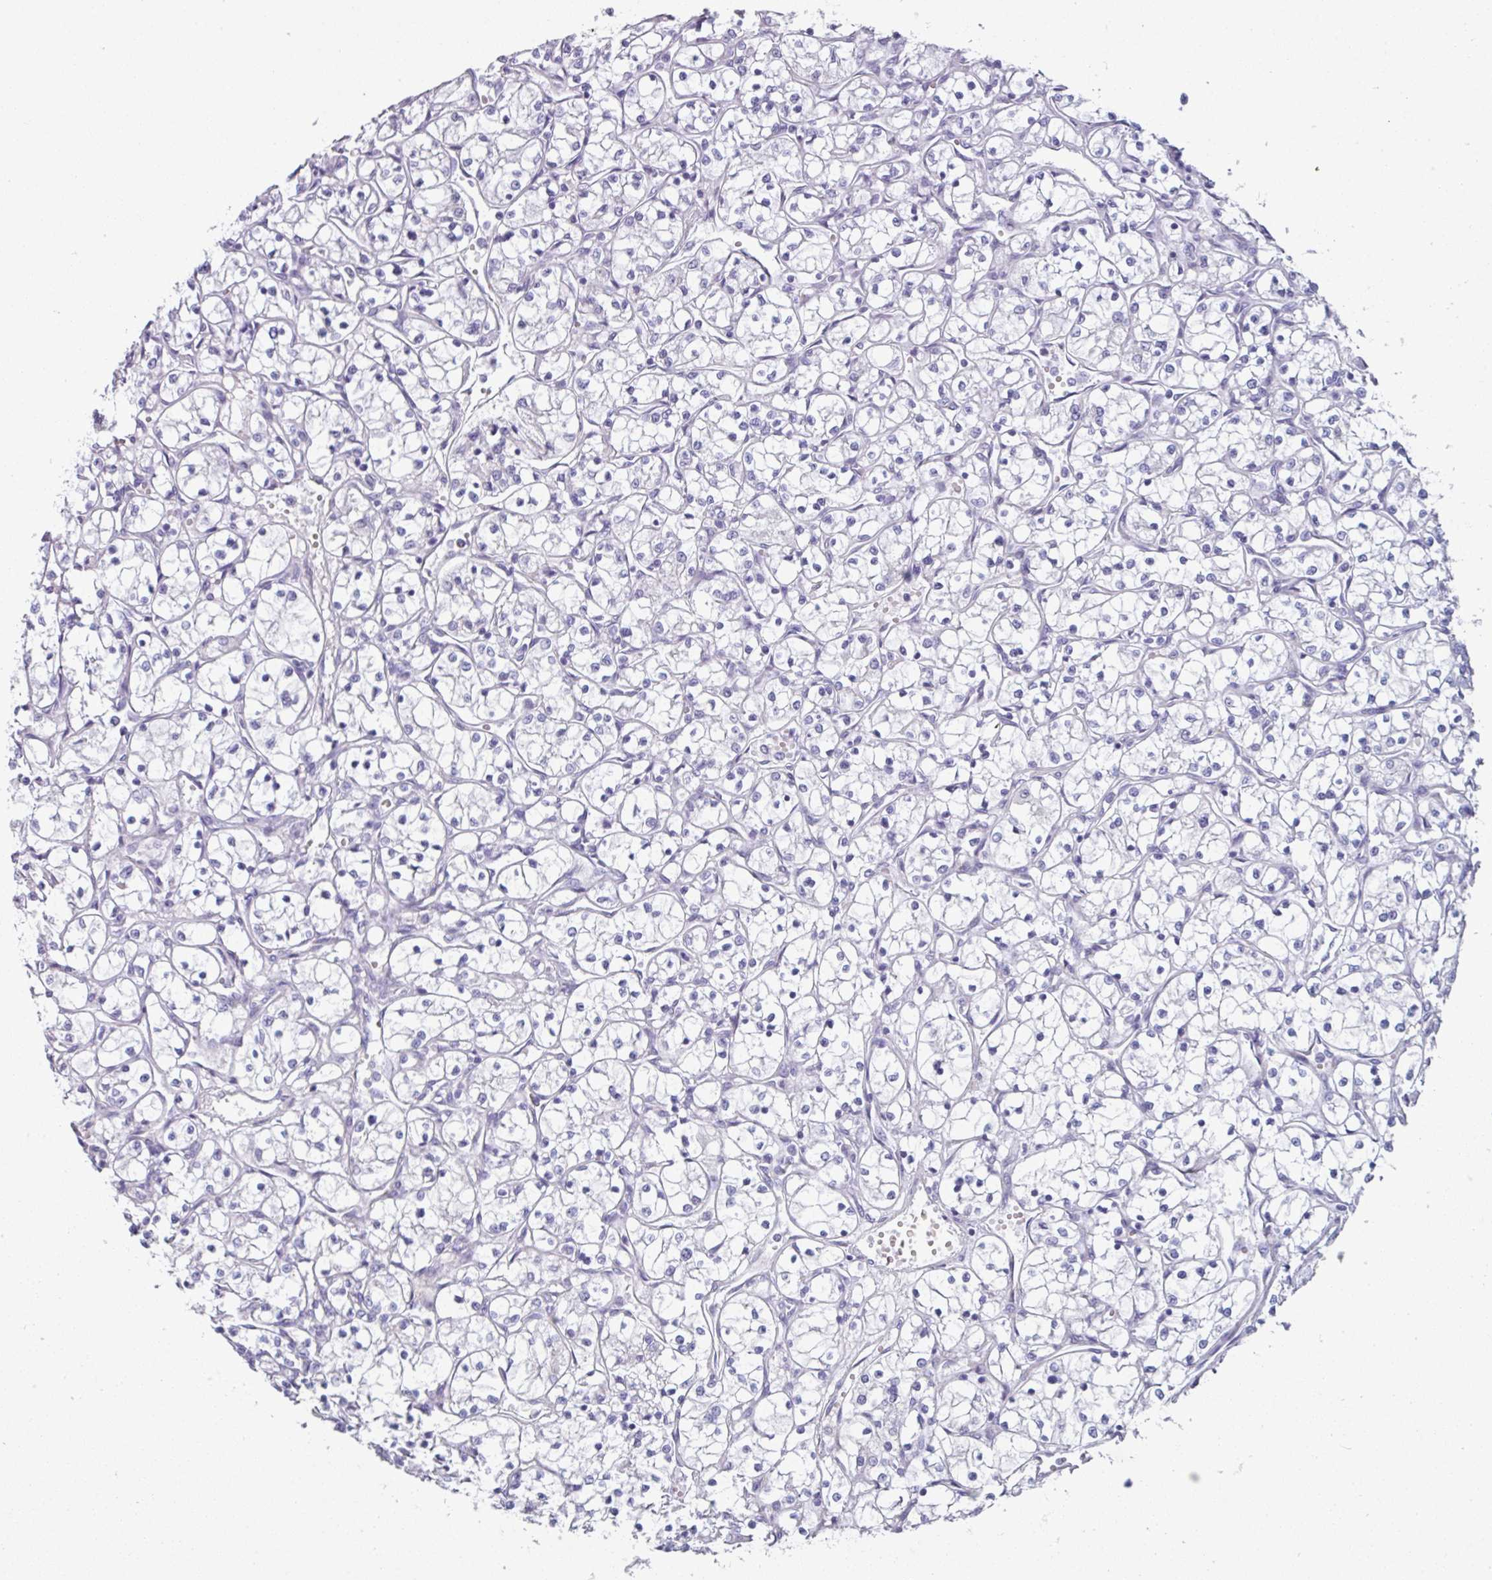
{"staining": {"intensity": "negative", "quantity": "none", "location": "none"}, "tissue": "renal cancer", "cell_type": "Tumor cells", "image_type": "cancer", "snomed": [{"axis": "morphology", "description": "Adenocarcinoma, NOS"}, {"axis": "topography", "description": "Kidney"}], "caption": "The immunohistochemistry (IHC) histopathology image has no significant positivity in tumor cells of renal cancer tissue.", "gene": "ADGRE1", "patient": {"sex": "female", "age": 69}}